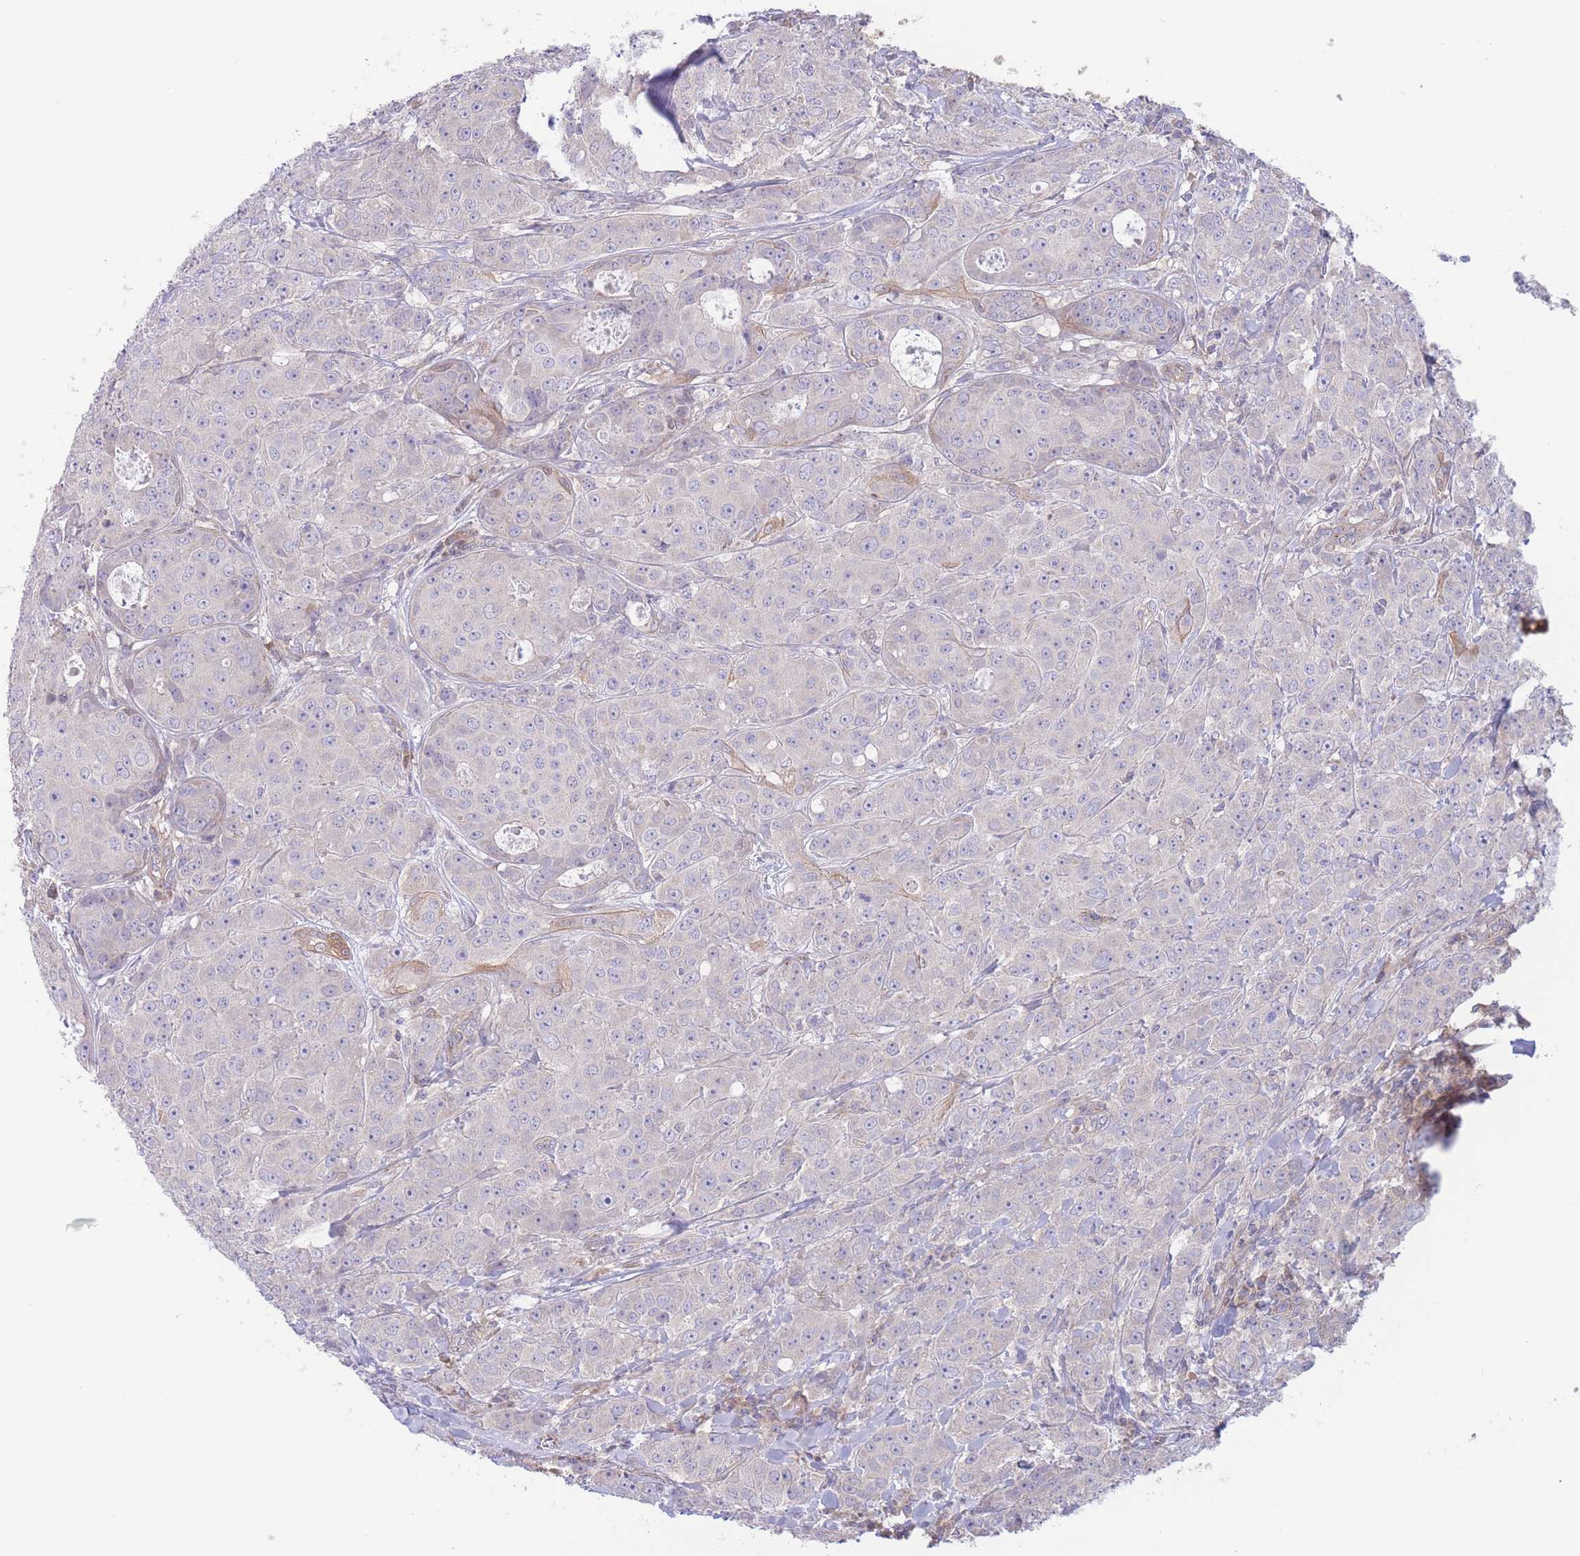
{"staining": {"intensity": "negative", "quantity": "none", "location": "none"}, "tissue": "breast cancer", "cell_type": "Tumor cells", "image_type": "cancer", "snomed": [{"axis": "morphology", "description": "Duct carcinoma"}, {"axis": "topography", "description": "Breast"}], "caption": "The image displays no significant staining in tumor cells of infiltrating ductal carcinoma (breast). Nuclei are stained in blue.", "gene": "ALS2CL", "patient": {"sex": "female", "age": 43}}